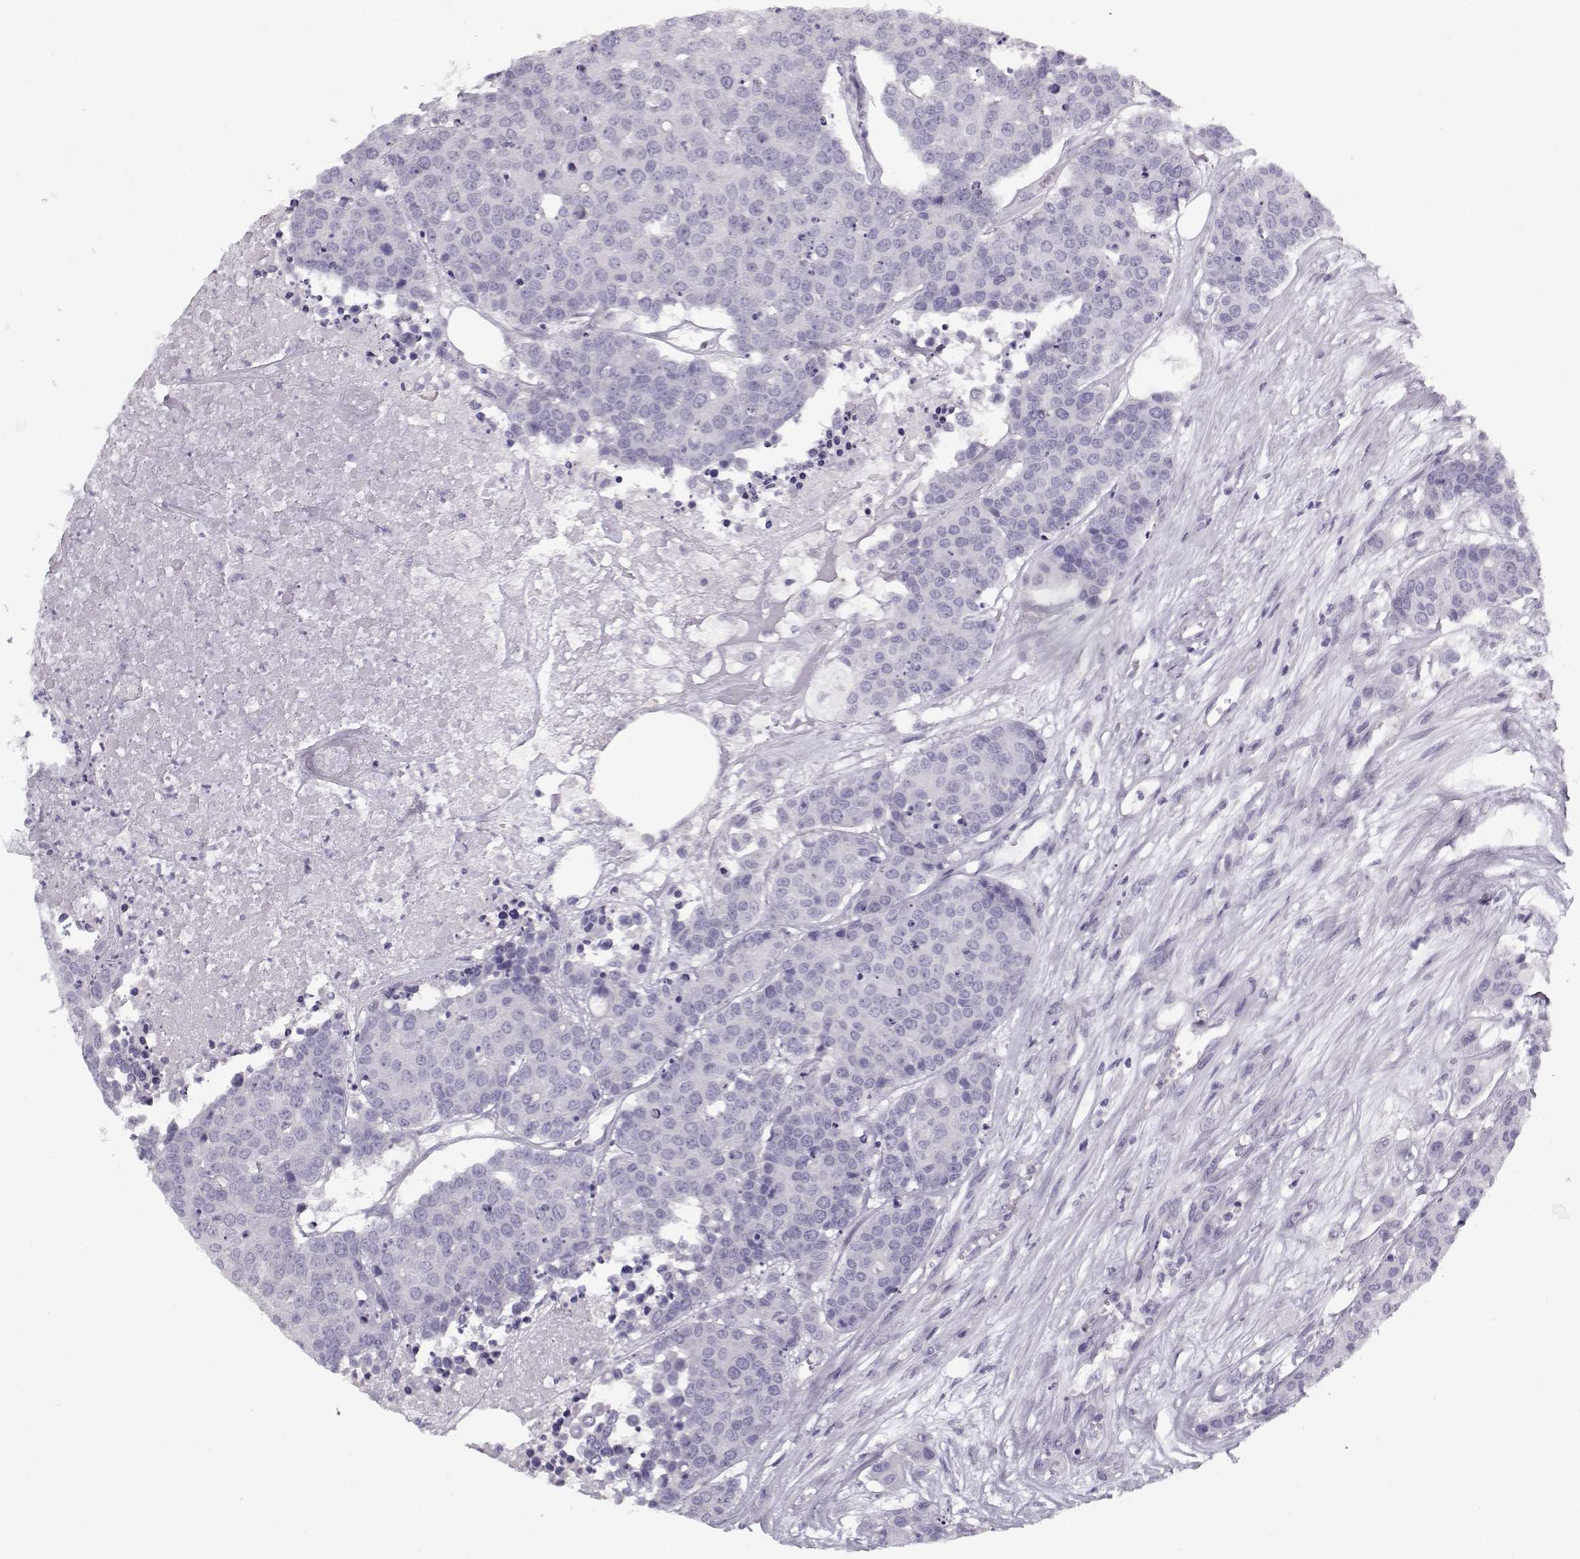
{"staining": {"intensity": "negative", "quantity": "none", "location": "none"}, "tissue": "carcinoid", "cell_type": "Tumor cells", "image_type": "cancer", "snomed": [{"axis": "morphology", "description": "Carcinoid, malignant, NOS"}, {"axis": "topography", "description": "Colon"}], "caption": "This is an immunohistochemistry photomicrograph of malignant carcinoid. There is no positivity in tumor cells.", "gene": "CCDC136", "patient": {"sex": "male", "age": 81}}